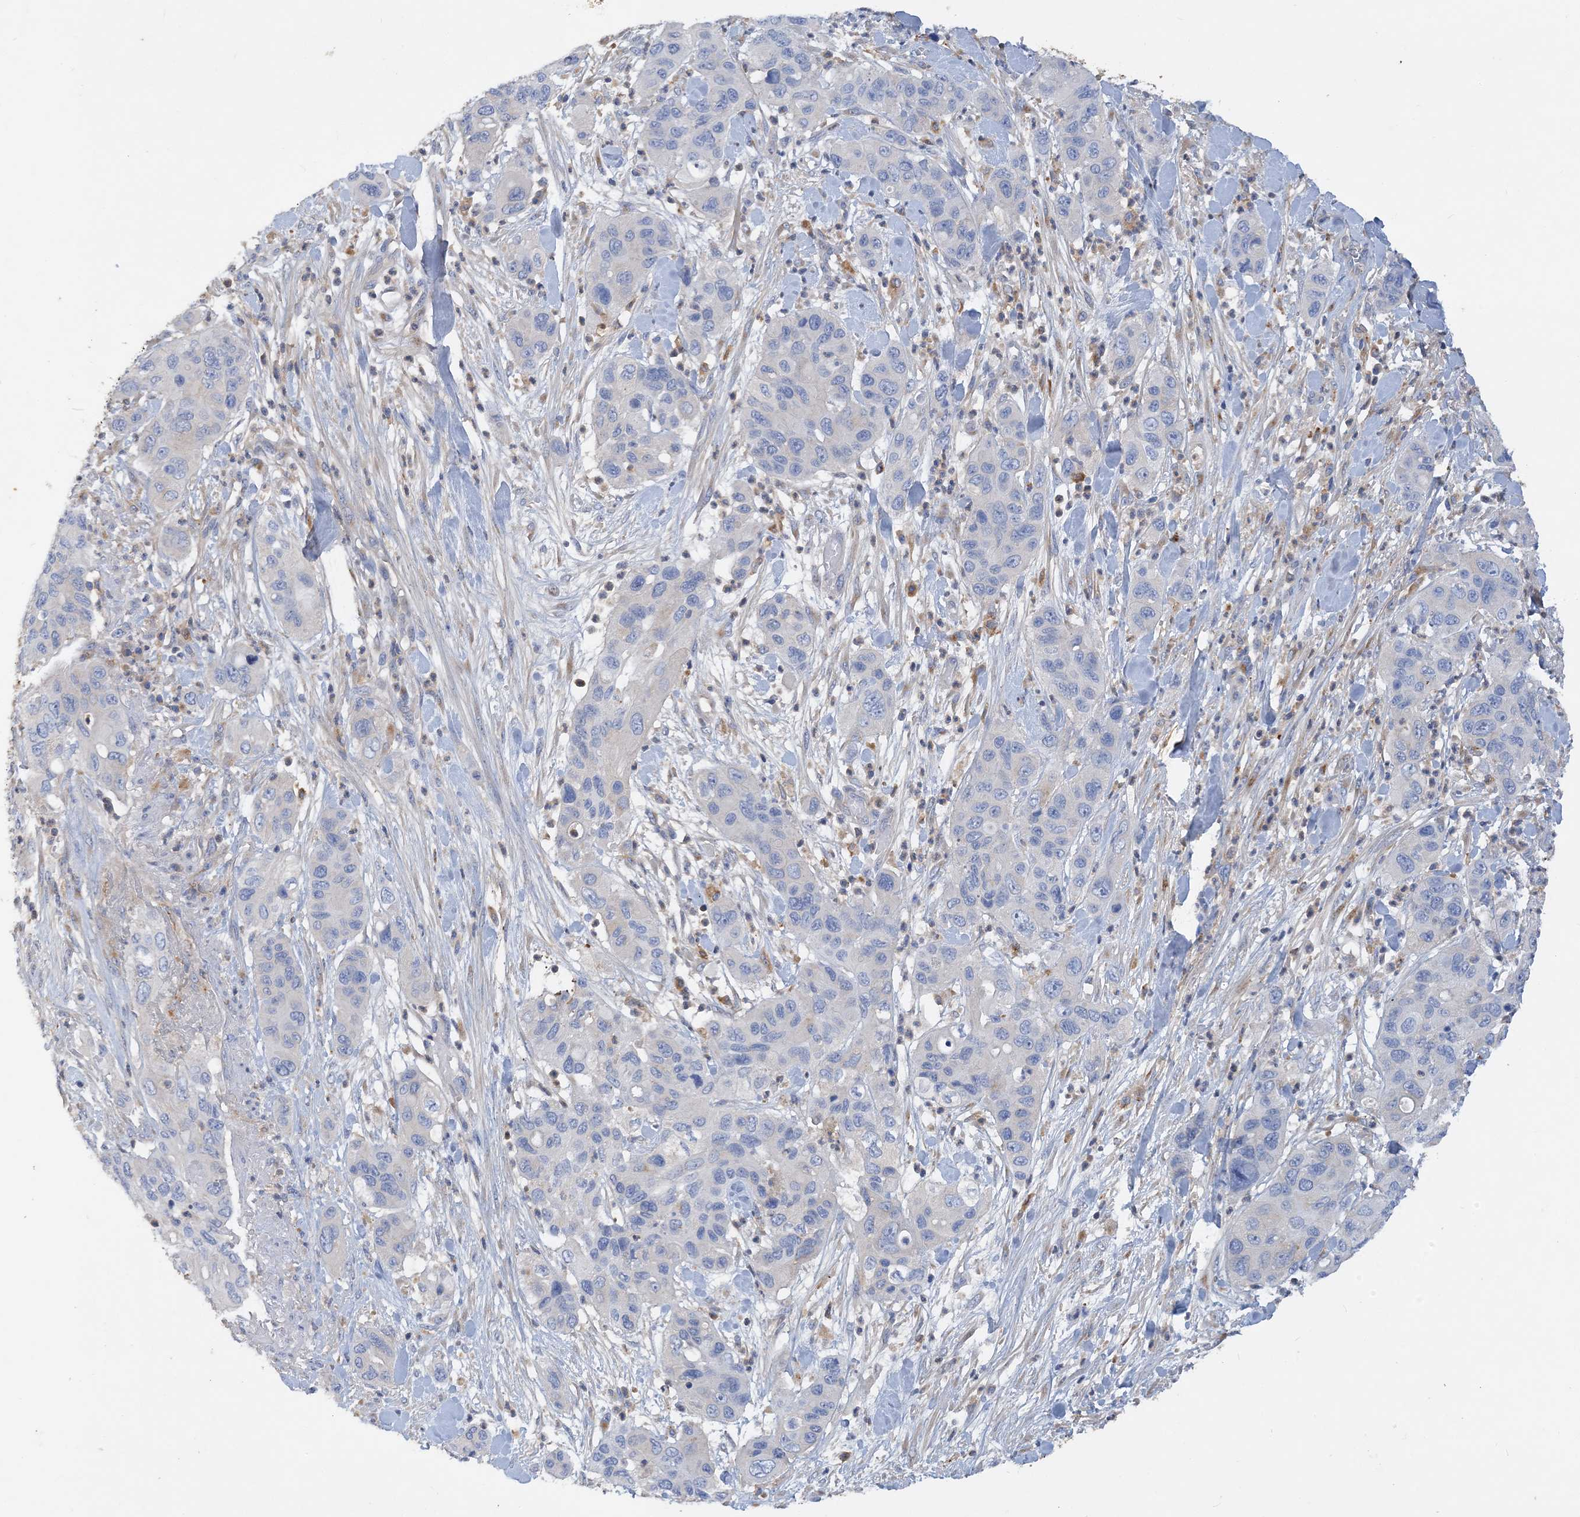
{"staining": {"intensity": "negative", "quantity": "none", "location": "none"}, "tissue": "pancreatic cancer", "cell_type": "Tumor cells", "image_type": "cancer", "snomed": [{"axis": "morphology", "description": "Adenocarcinoma, NOS"}, {"axis": "topography", "description": "Pancreas"}], "caption": "Adenocarcinoma (pancreatic) was stained to show a protein in brown. There is no significant positivity in tumor cells.", "gene": "GRINA", "patient": {"sex": "female", "age": 71}}